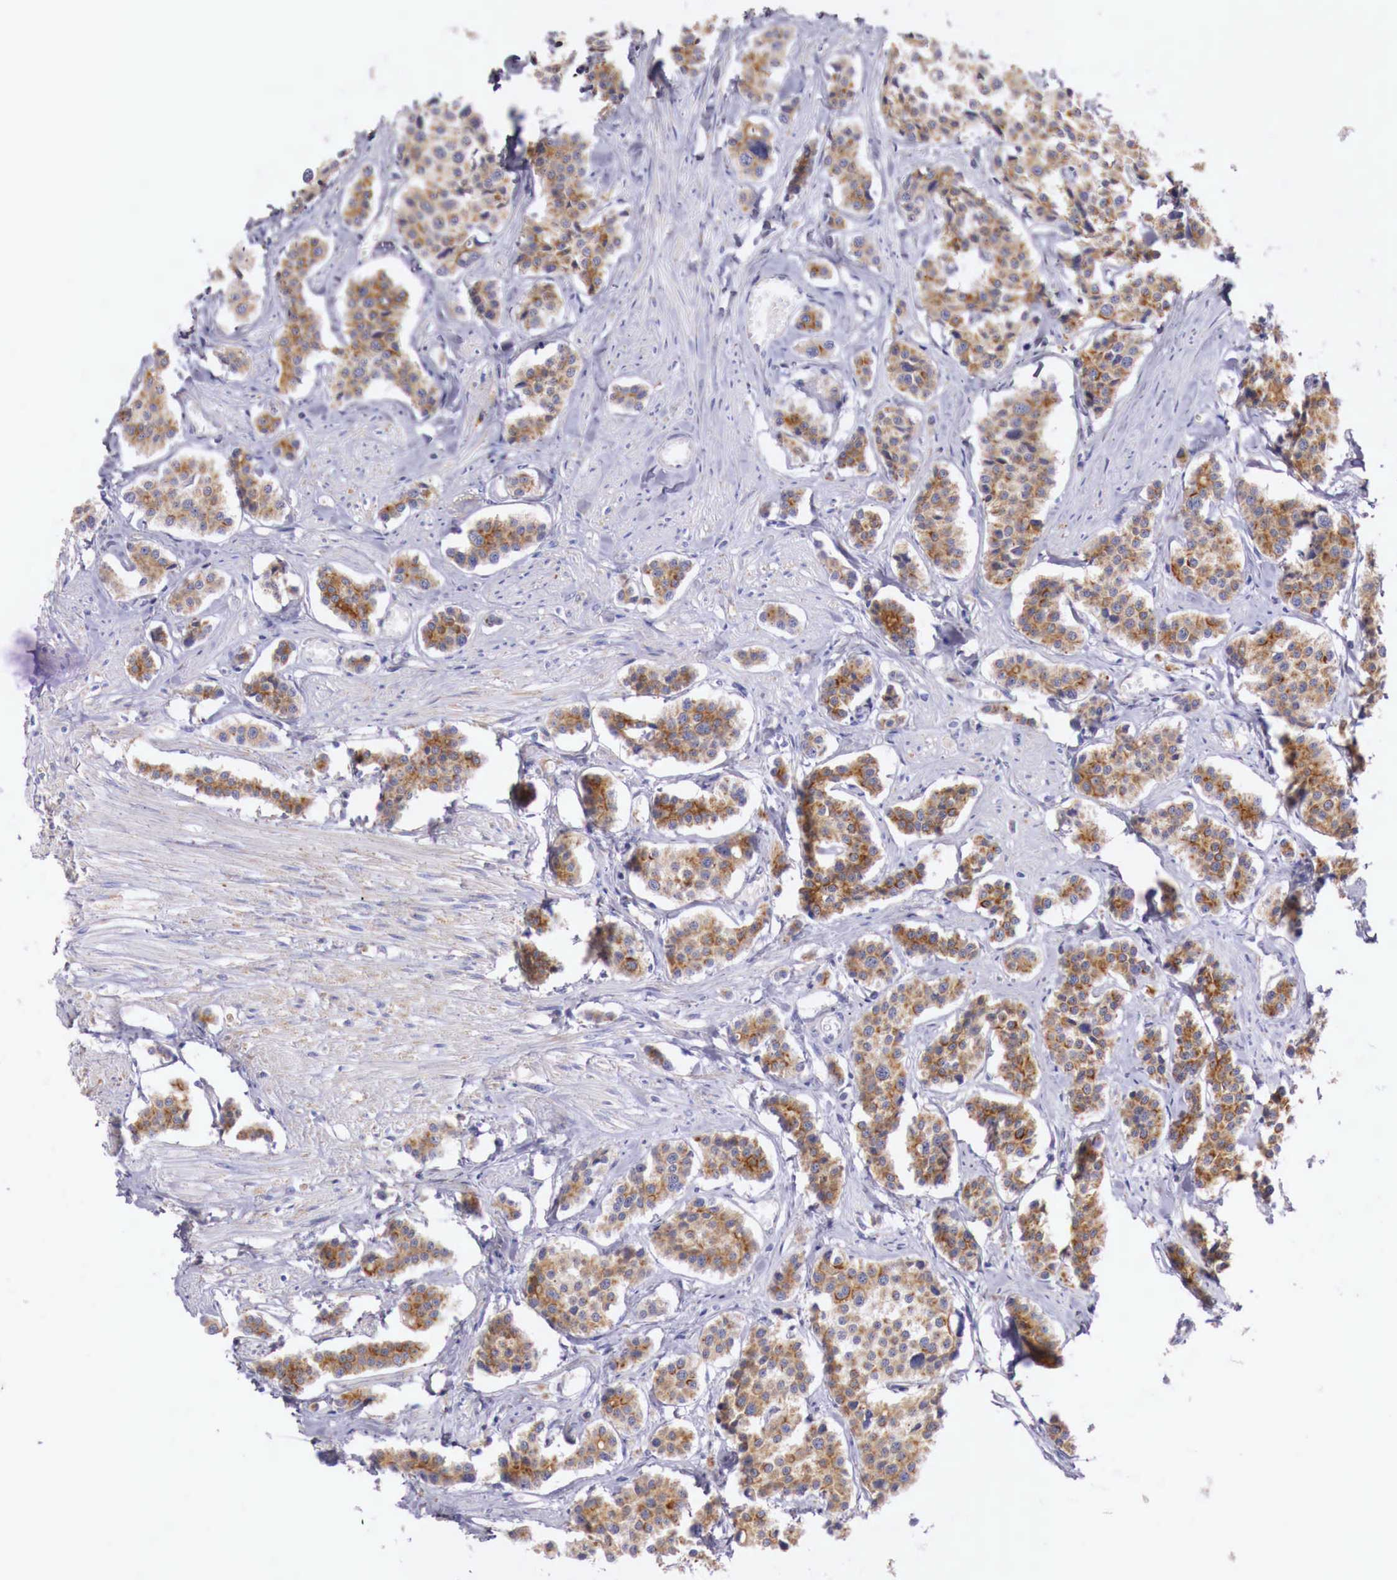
{"staining": {"intensity": "moderate", "quantity": ">75%", "location": "cytoplasmic/membranous"}, "tissue": "carcinoid", "cell_type": "Tumor cells", "image_type": "cancer", "snomed": [{"axis": "morphology", "description": "Carcinoid, malignant, NOS"}, {"axis": "topography", "description": "Small intestine"}], "caption": "A medium amount of moderate cytoplasmic/membranous positivity is identified in approximately >75% of tumor cells in malignant carcinoid tissue.", "gene": "NREP", "patient": {"sex": "male", "age": 60}}